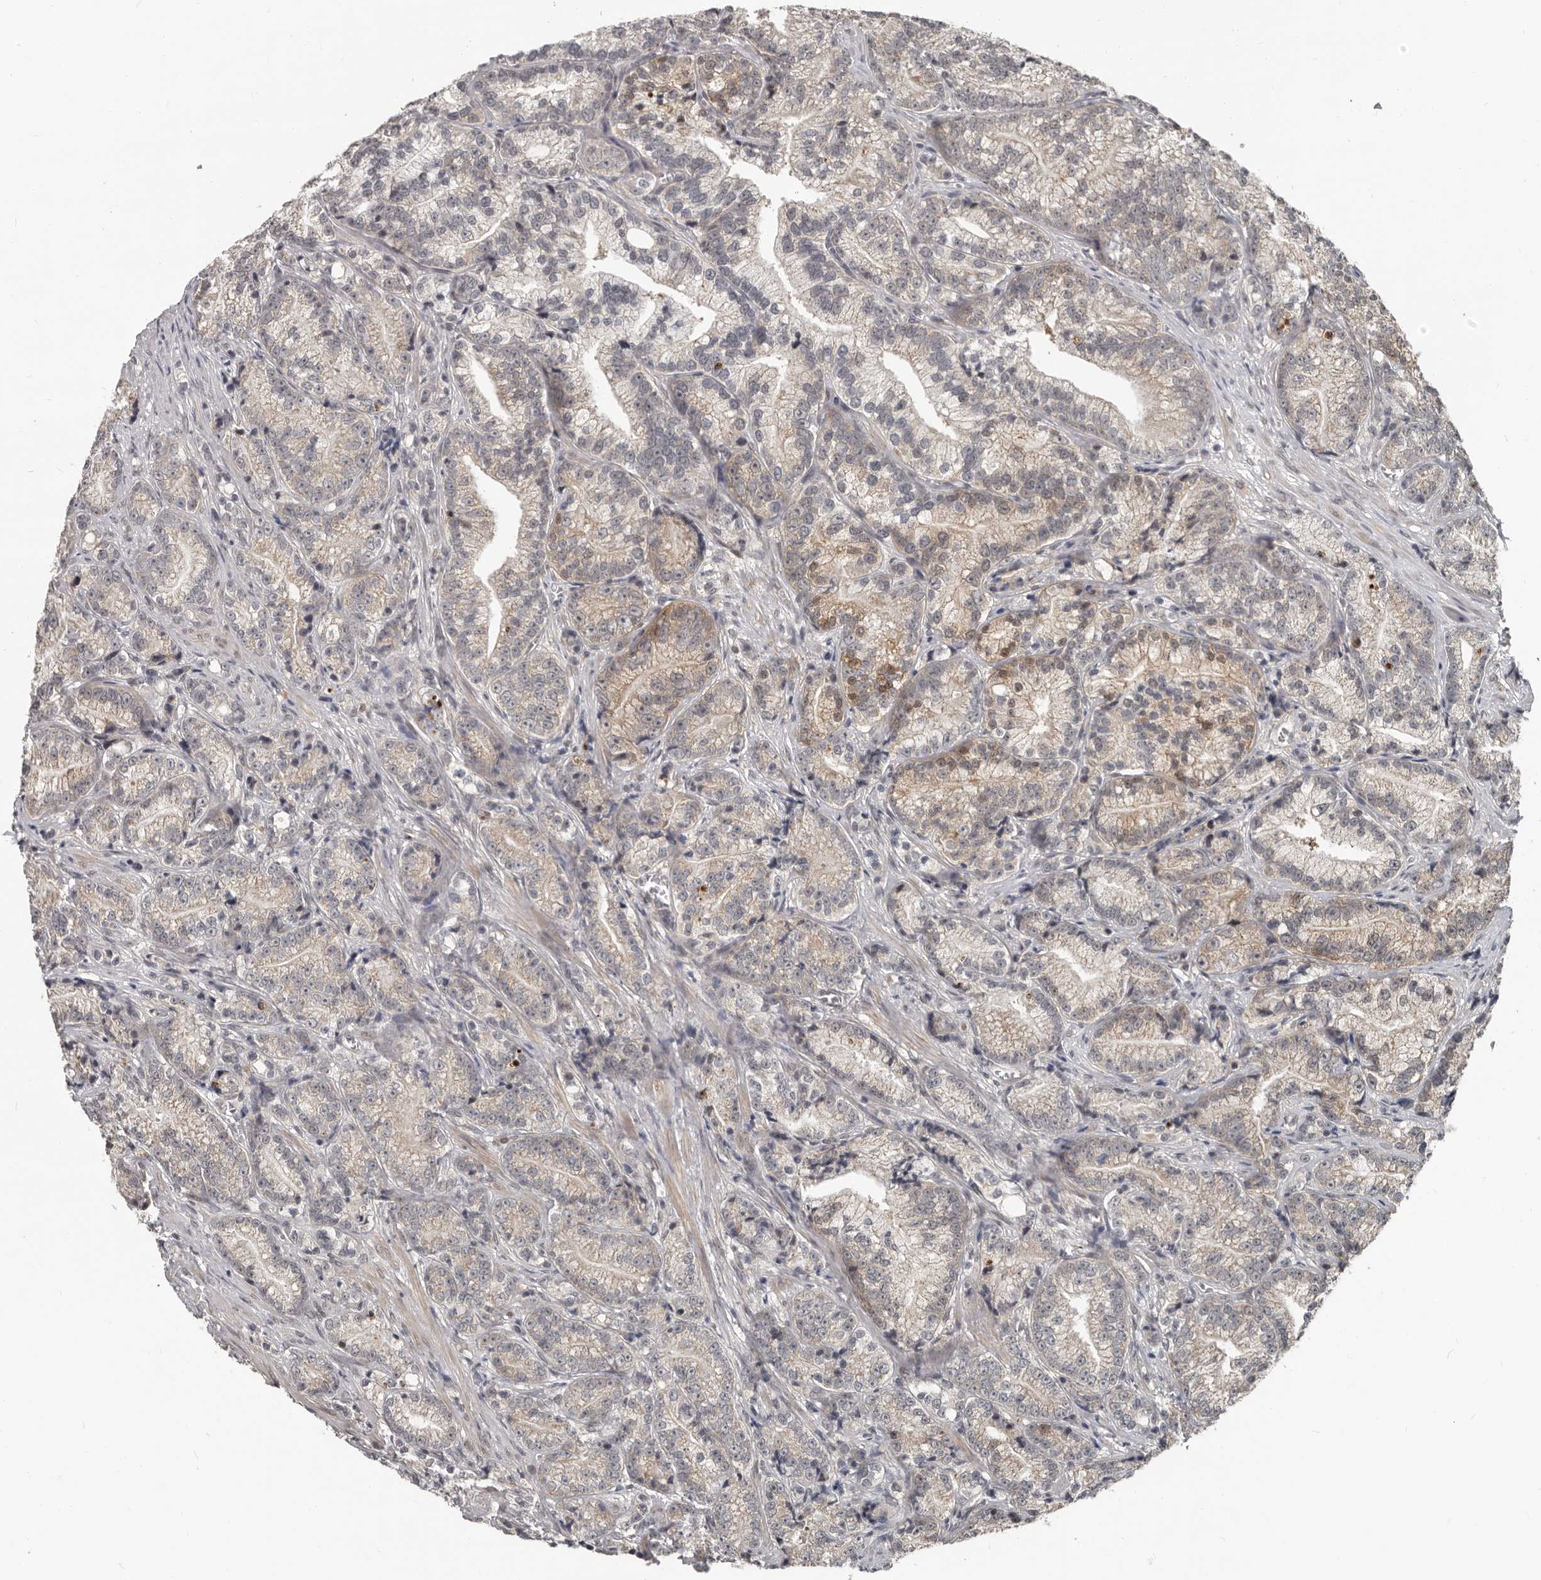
{"staining": {"intensity": "weak", "quantity": "25%-75%", "location": "cytoplasmic/membranous"}, "tissue": "prostate cancer", "cell_type": "Tumor cells", "image_type": "cancer", "snomed": [{"axis": "morphology", "description": "Adenocarcinoma, Low grade"}, {"axis": "topography", "description": "Prostate"}], "caption": "Weak cytoplasmic/membranous staining is appreciated in approximately 25%-75% of tumor cells in prostate cancer (adenocarcinoma (low-grade)). (DAB (3,3'-diaminobenzidine) = brown stain, brightfield microscopy at high magnification).", "gene": "APOL6", "patient": {"sex": "male", "age": 89}}